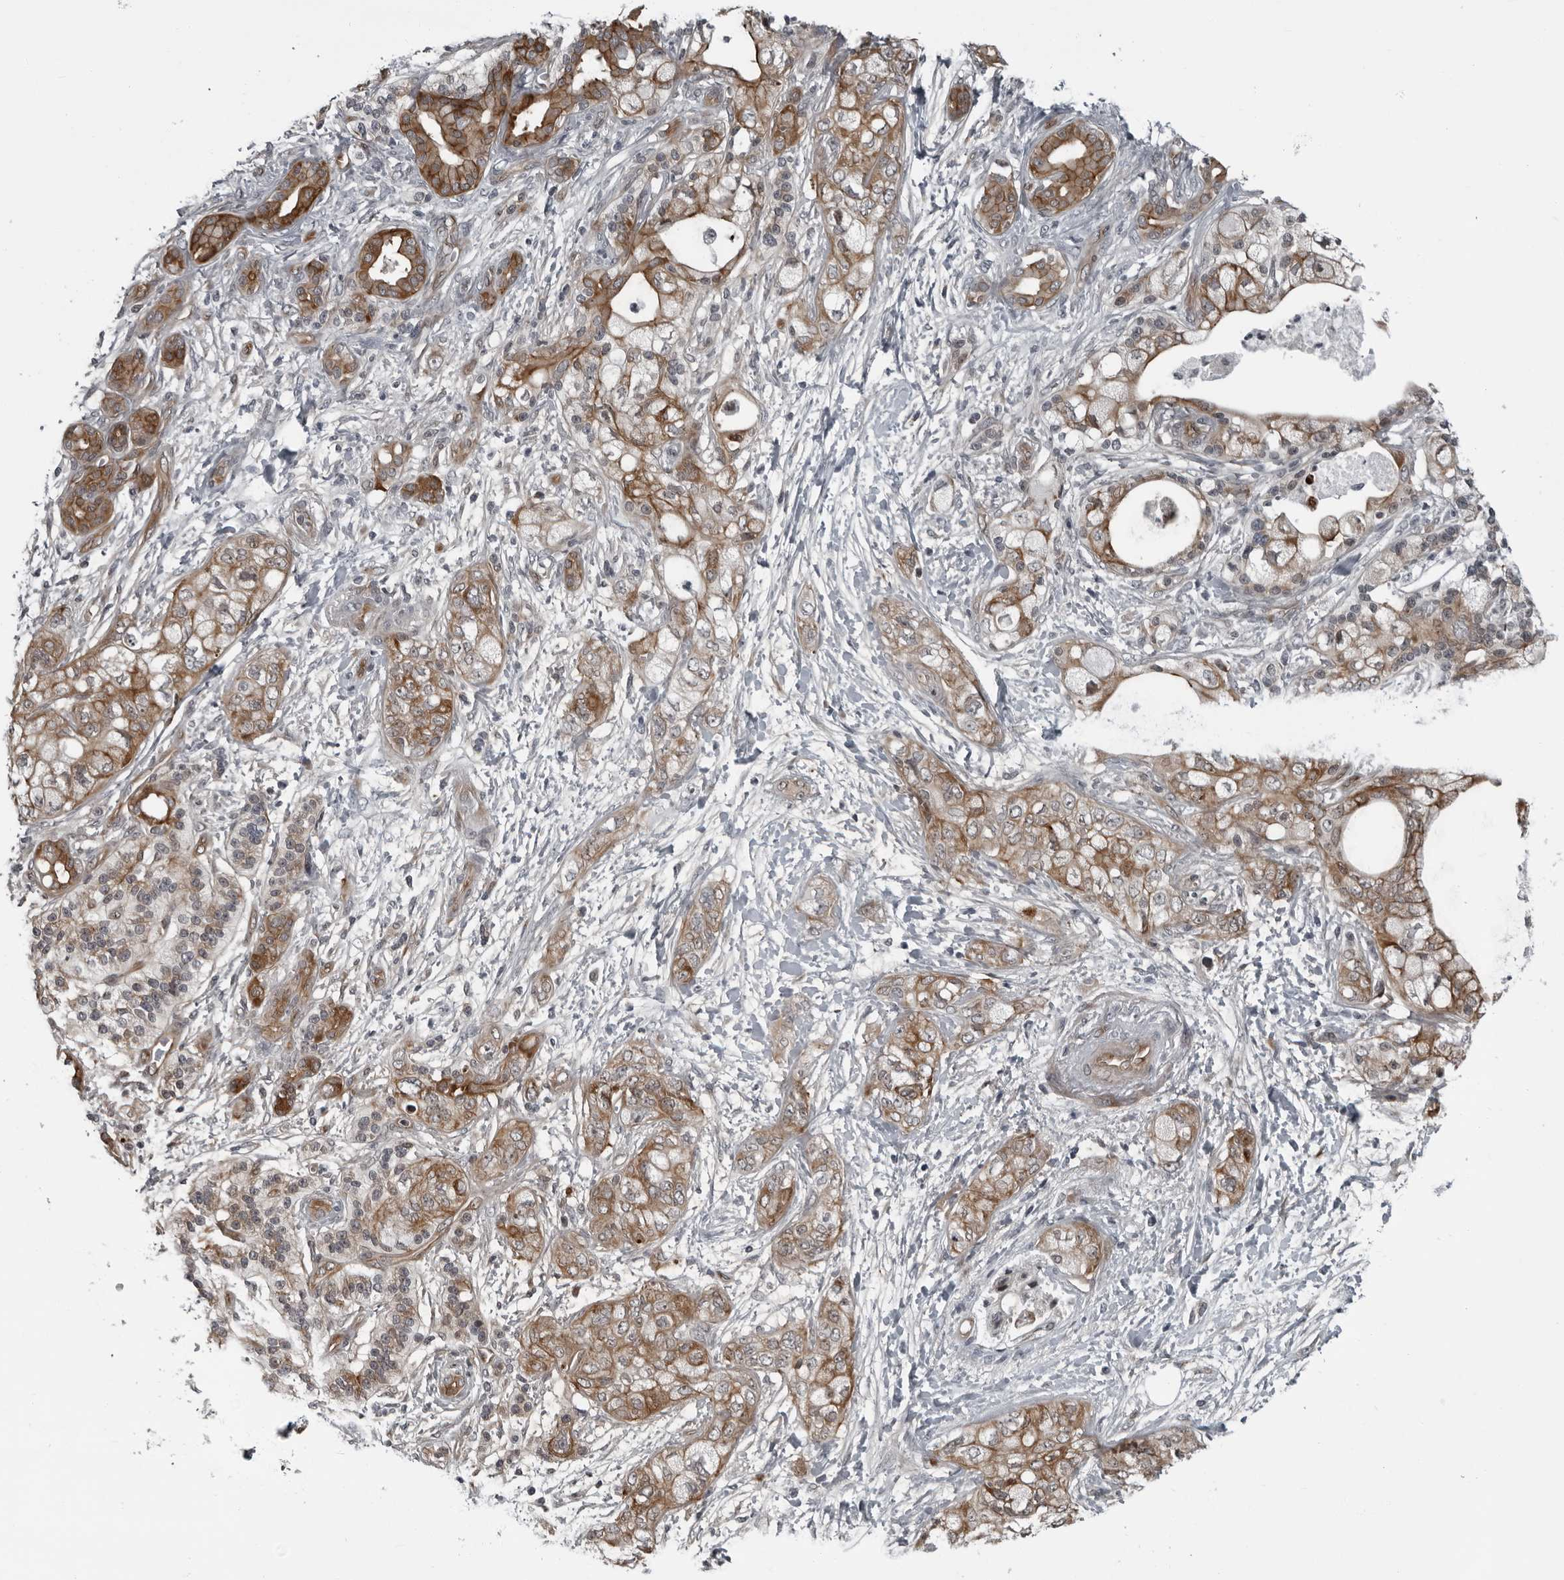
{"staining": {"intensity": "moderate", "quantity": ">75%", "location": "cytoplasmic/membranous"}, "tissue": "pancreatic cancer", "cell_type": "Tumor cells", "image_type": "cancer", "snomed": [{"axis": "morphology", "description": "Adenocarcinoma, NOS"}, {"axis": "topography", "description": "Pancreas"}], "caption": "The photomicrograph displays immunohistochemical staining of adenocarcinoma (pancreatic). There is moderate cytoplasmic/membranous expression is present in approximately >75% of tumor cells.", "gene": "FAM102B", "patient": {"sex": "male", "age": 70}}